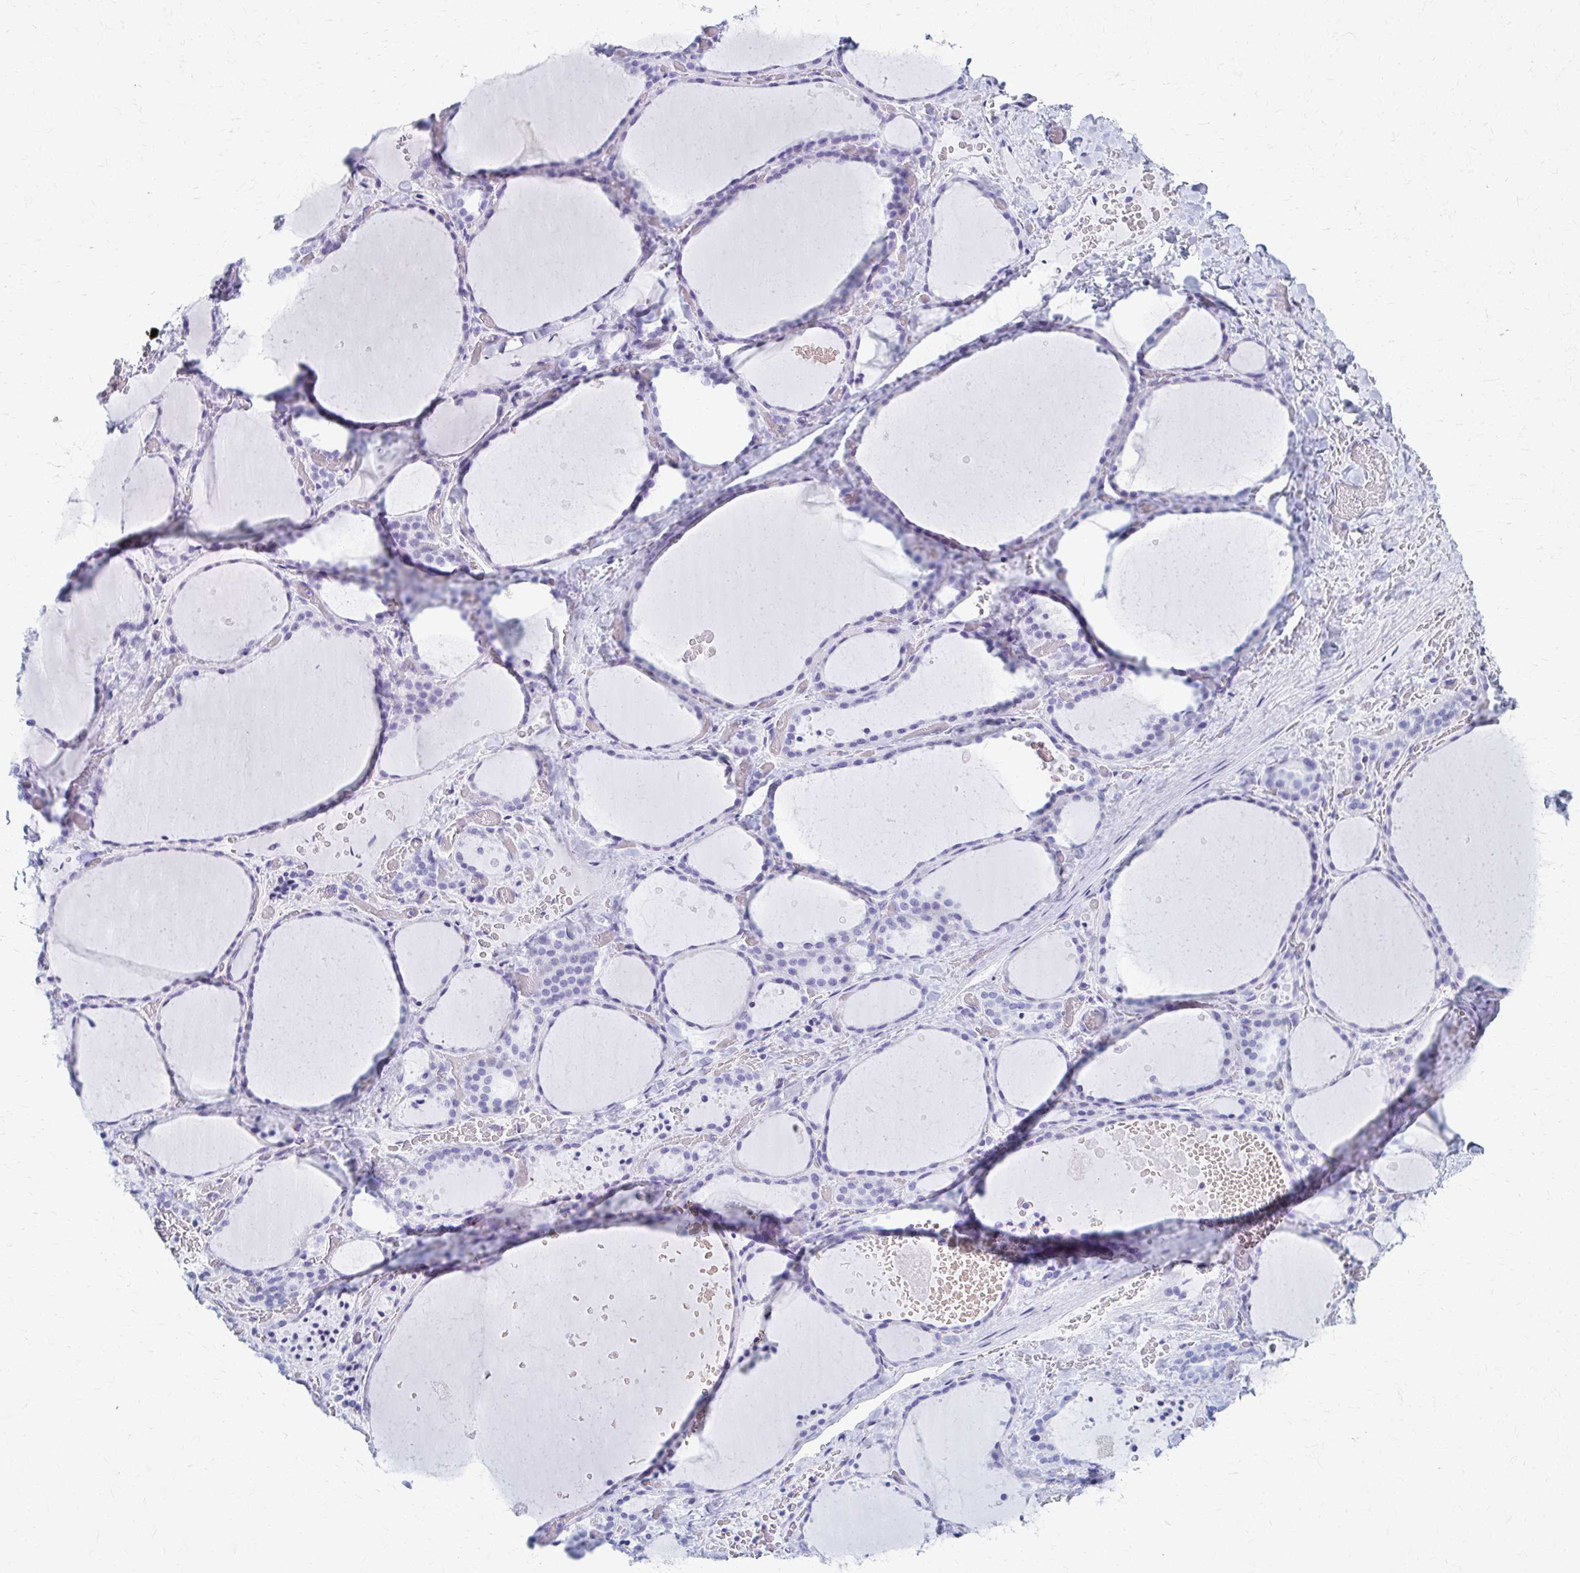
{"staining": {"intensity": "negative", "quantity": "none", "location": "none"}, "tissue": "thyroid gland", "cell_type": "Glandular cells", "image_type": "normal", "snomed": [{"axis": "morphology", "description": "Normal tissue, NOS"}, {"axis": "topography", "description": "Thyroid gland"}], "caption": "This is a micrograph of immunohistochemistry staining of benign thyroid gland, which shows no staining in glandular cells.", "gene": "CELF5", "patient": {"sex": "female", "age": 36}}